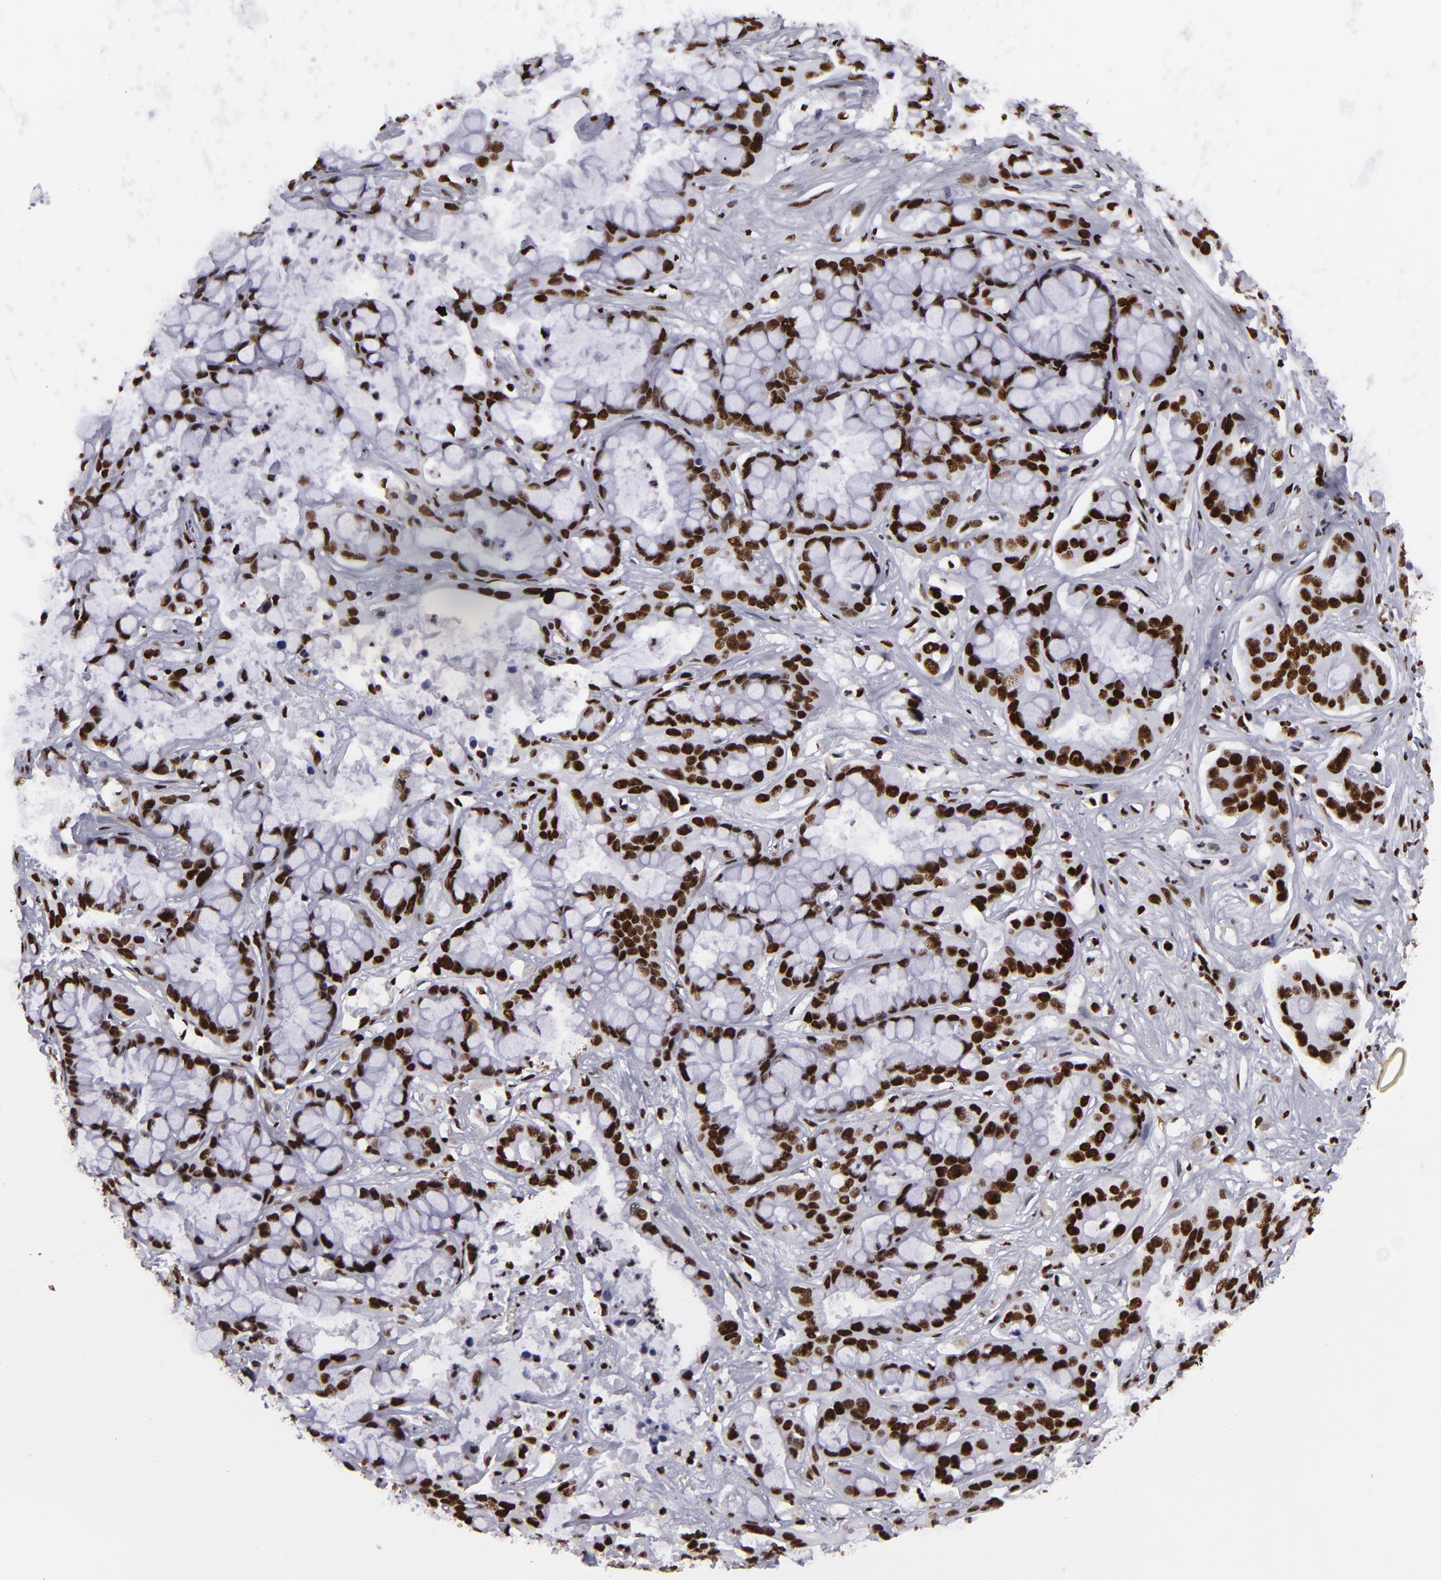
{"staining": {"intensity": "strong", "quantity": "25%-75%", "location": "nuclear"}, "tissue": "liver cancer", "cell_type": "Tumor cells", "image_type": "cancer", "snomed": [{"axis": "morphology", "description": "Cholangiocarcinoma"}, {"axis": "topography", "description": "Liver"}], "caption": "This is an image of IHC staining of liver cancer (cholangiocarcinoma), which shows strong positivity in the nuclear of tumor cells.", "gene": "SAFB", "patient": {"sex": "female", "age": 65}}